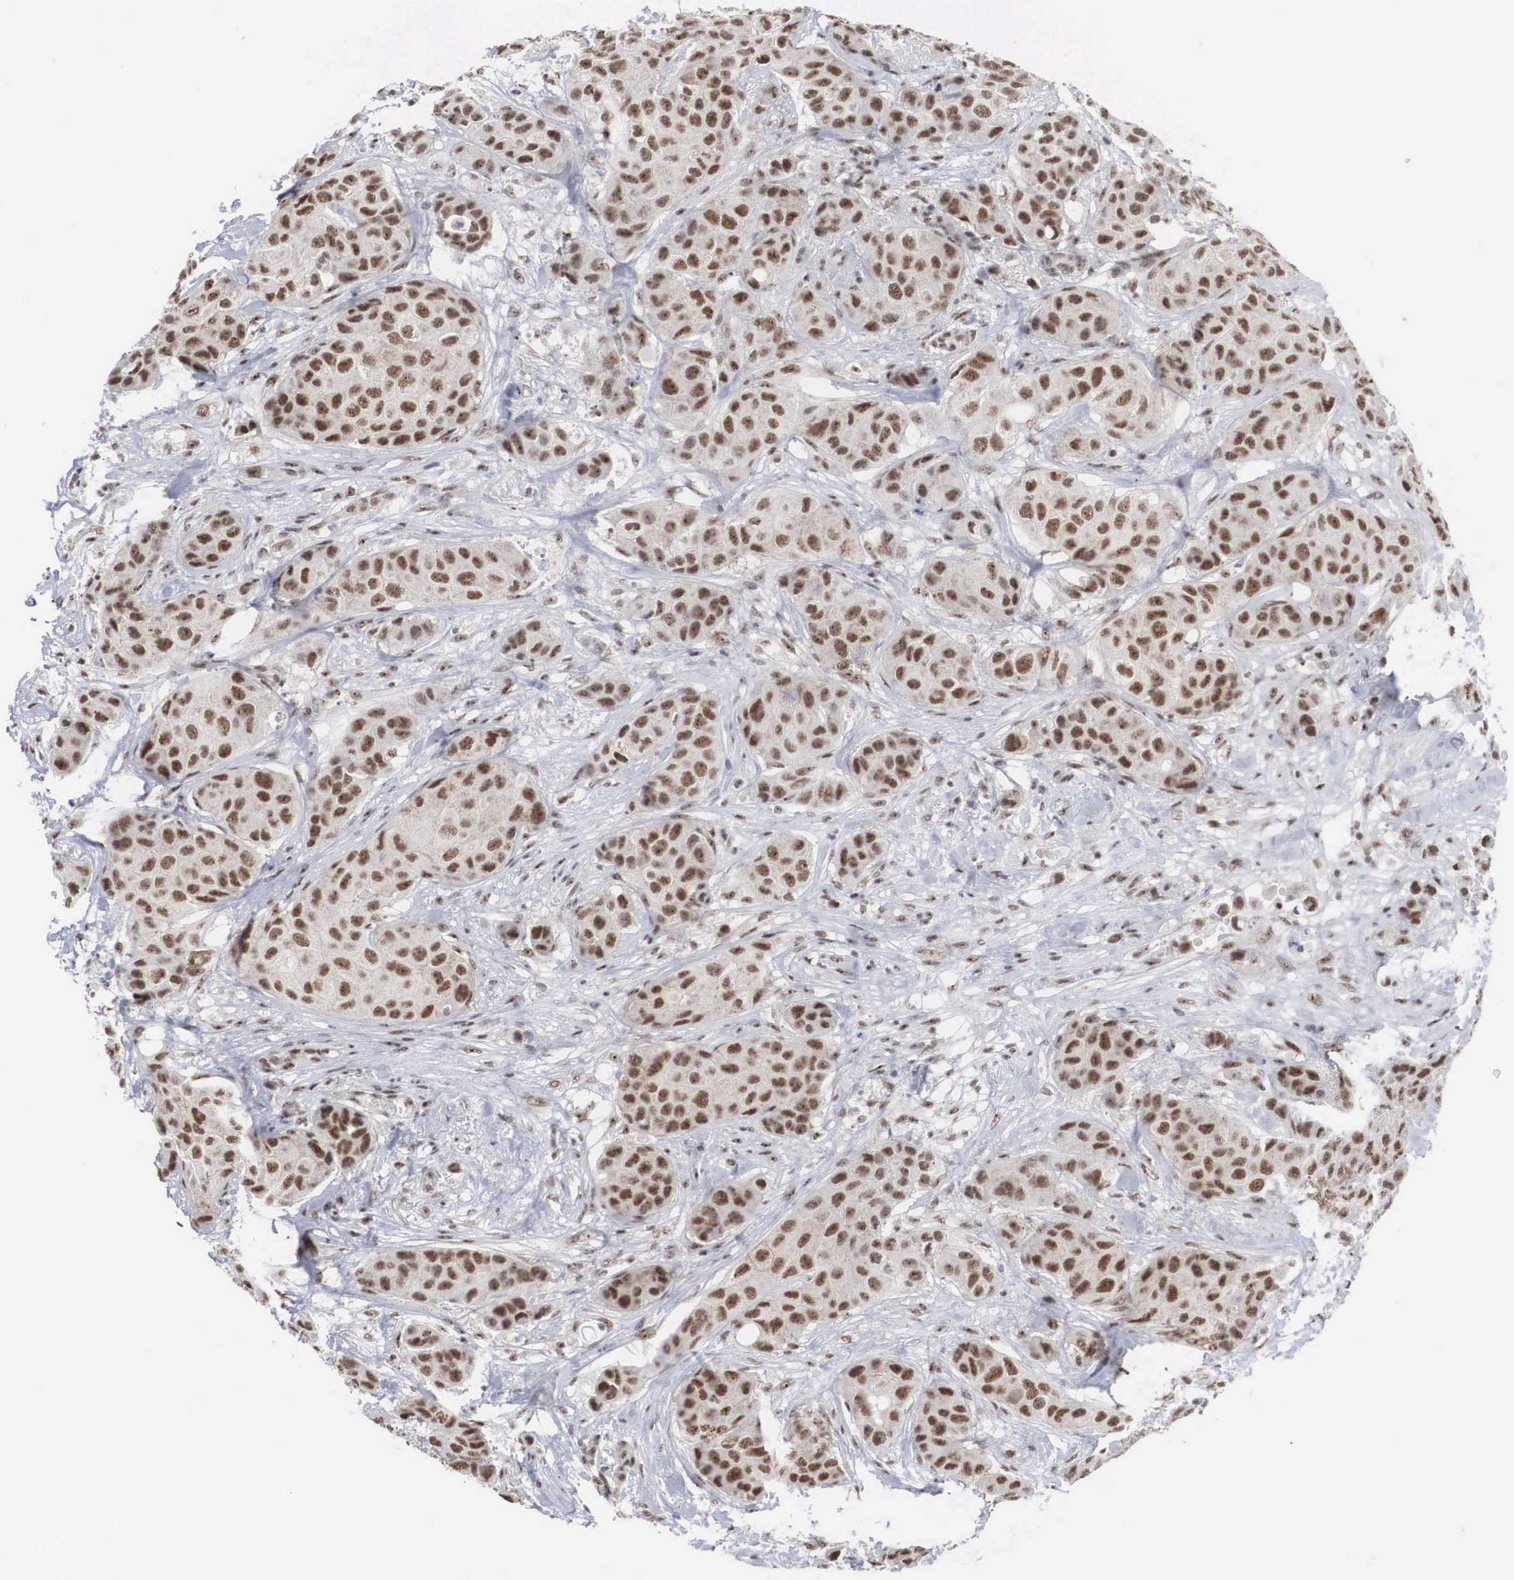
{"staining": {"intensity": "strong", "quantity": ">75%", "location": "nuclear"}, "tissue": "breast cancer", "cell_type": "Tumor cells", "image_type": "cancer", "snomed": [{"axis": "morphology", "description": "Duct carcinoma"}, {"axis": "topography", "description": "Breast"}], "caption": "Immunohistochemical staining of intraductal carcinoma (breast) demonstrates strong nuclear protein staining in approximately >75% of tumor cells.", "gene": "AUTS2", "patient": {"sex": "female", "age": 68}}